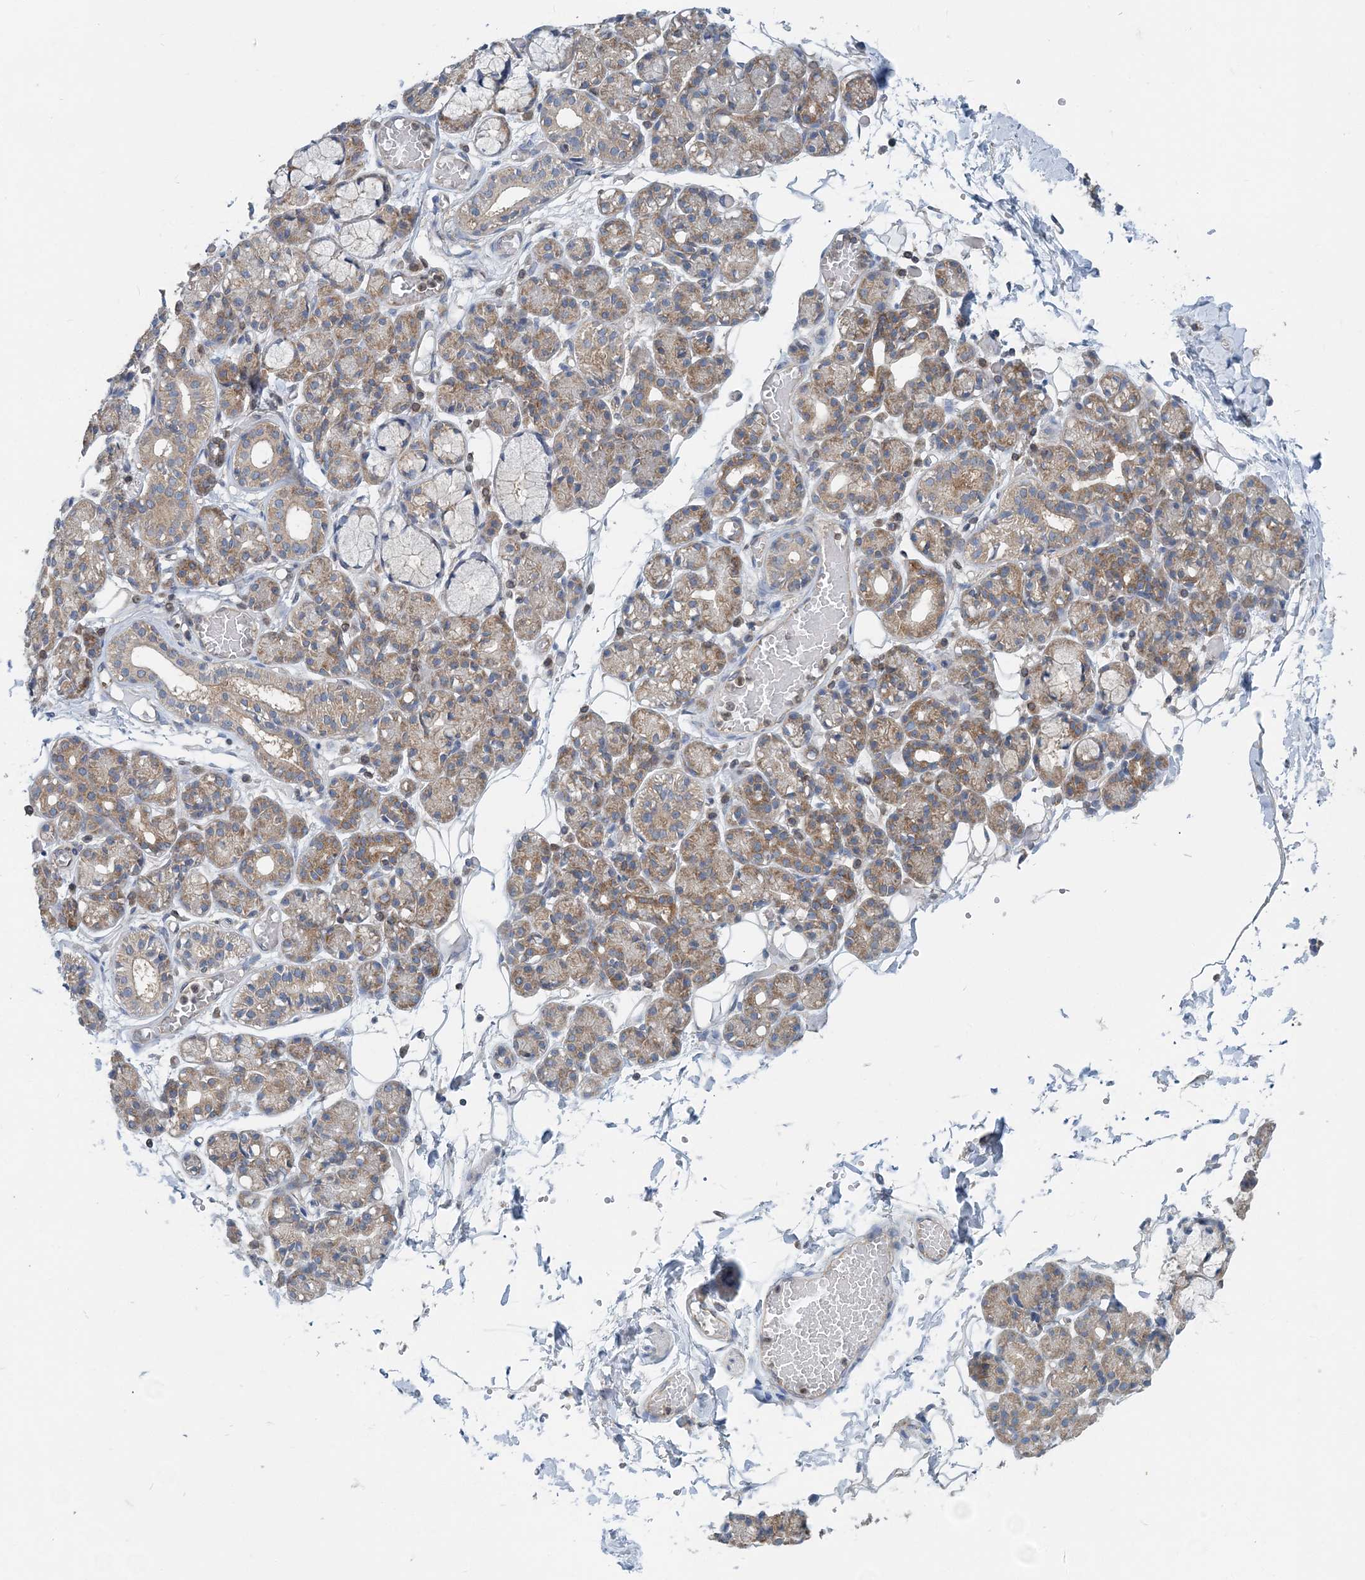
{"staining": {"intensity": "moderate", "quantity": "25%-75%", "location": "cytoplasmic/membranous"}, "tissue": "salivary gland", "cell_type": "Glandular cells", "image_type": "normal", "snomed": [{"axis": "morphology", "description": "Normal tissue, NOS"}, {"axis": "topography", "description": "Salivary gland"}], "caption": "A brown stain shows moderate cytoplasmic/membranous staining of a protein in glandular cells of benign human salivary gland.", "gene": "MOB4", "patient": {"sex": "male", "age": 63}}